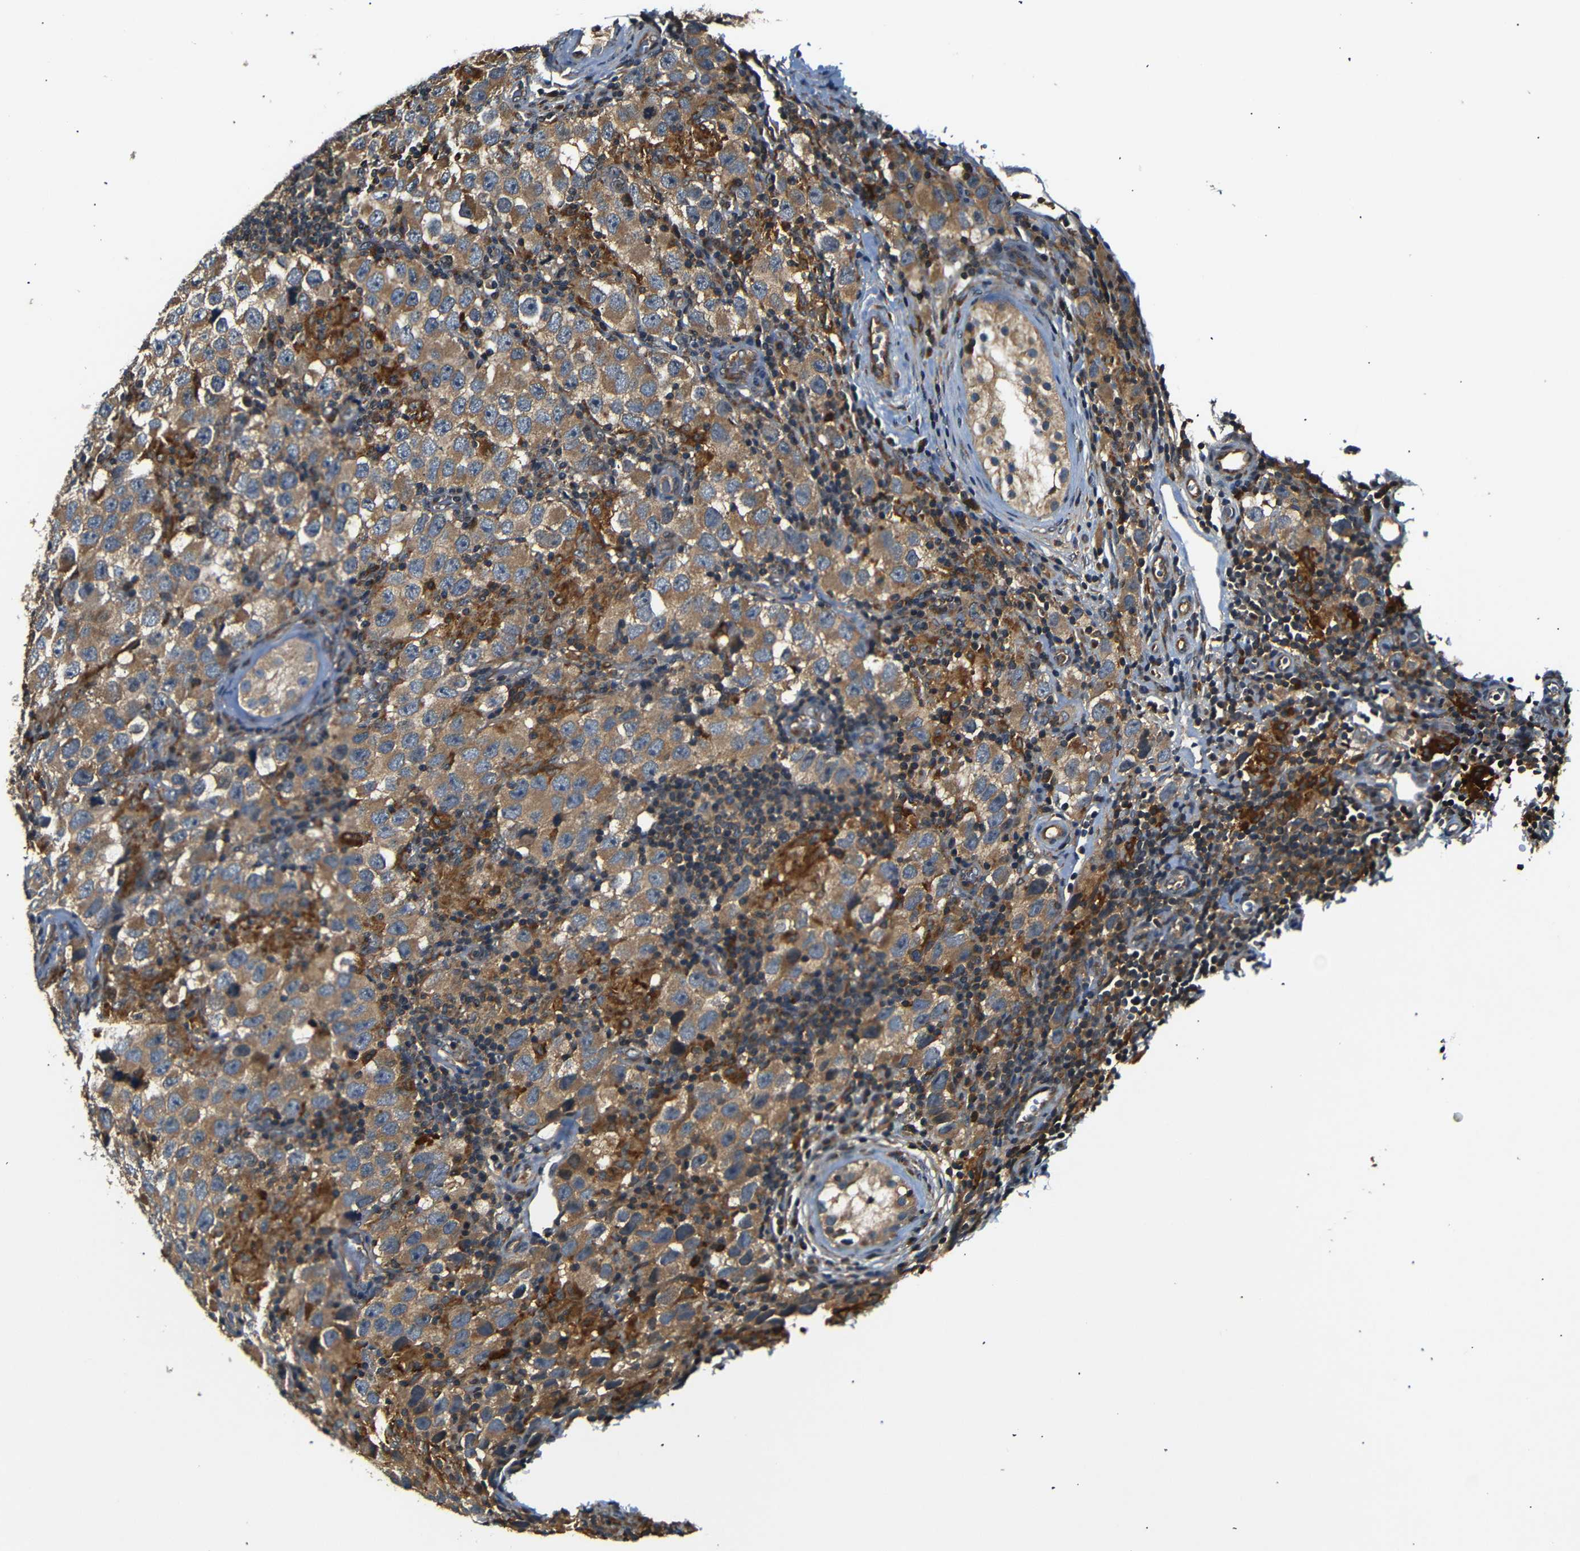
{"staining": {"intensity": "moderate", "quantity": ">75%", "location": "cytoplasmic/membranous"}, "tissue": "testis cancer", "cell_type": "Tumor cells", "image_type": "cancer", "snomed": [{"axis": "morphology", "description": "Carcinoma, Embryonal, NOS"}, {"axis": "topography", "description": "Testis"}], "caption": "Testis embryonal carcinoma was stained to show a protein in brown. There is medium levels of moderate cytoplasmic/membranous expression in about >75% of tumor cells. (brown staining indicates protein expression, while blue staining denotes nuclei).", "gene": "TANK", "patient": {"sex": "male", "age": 21}}